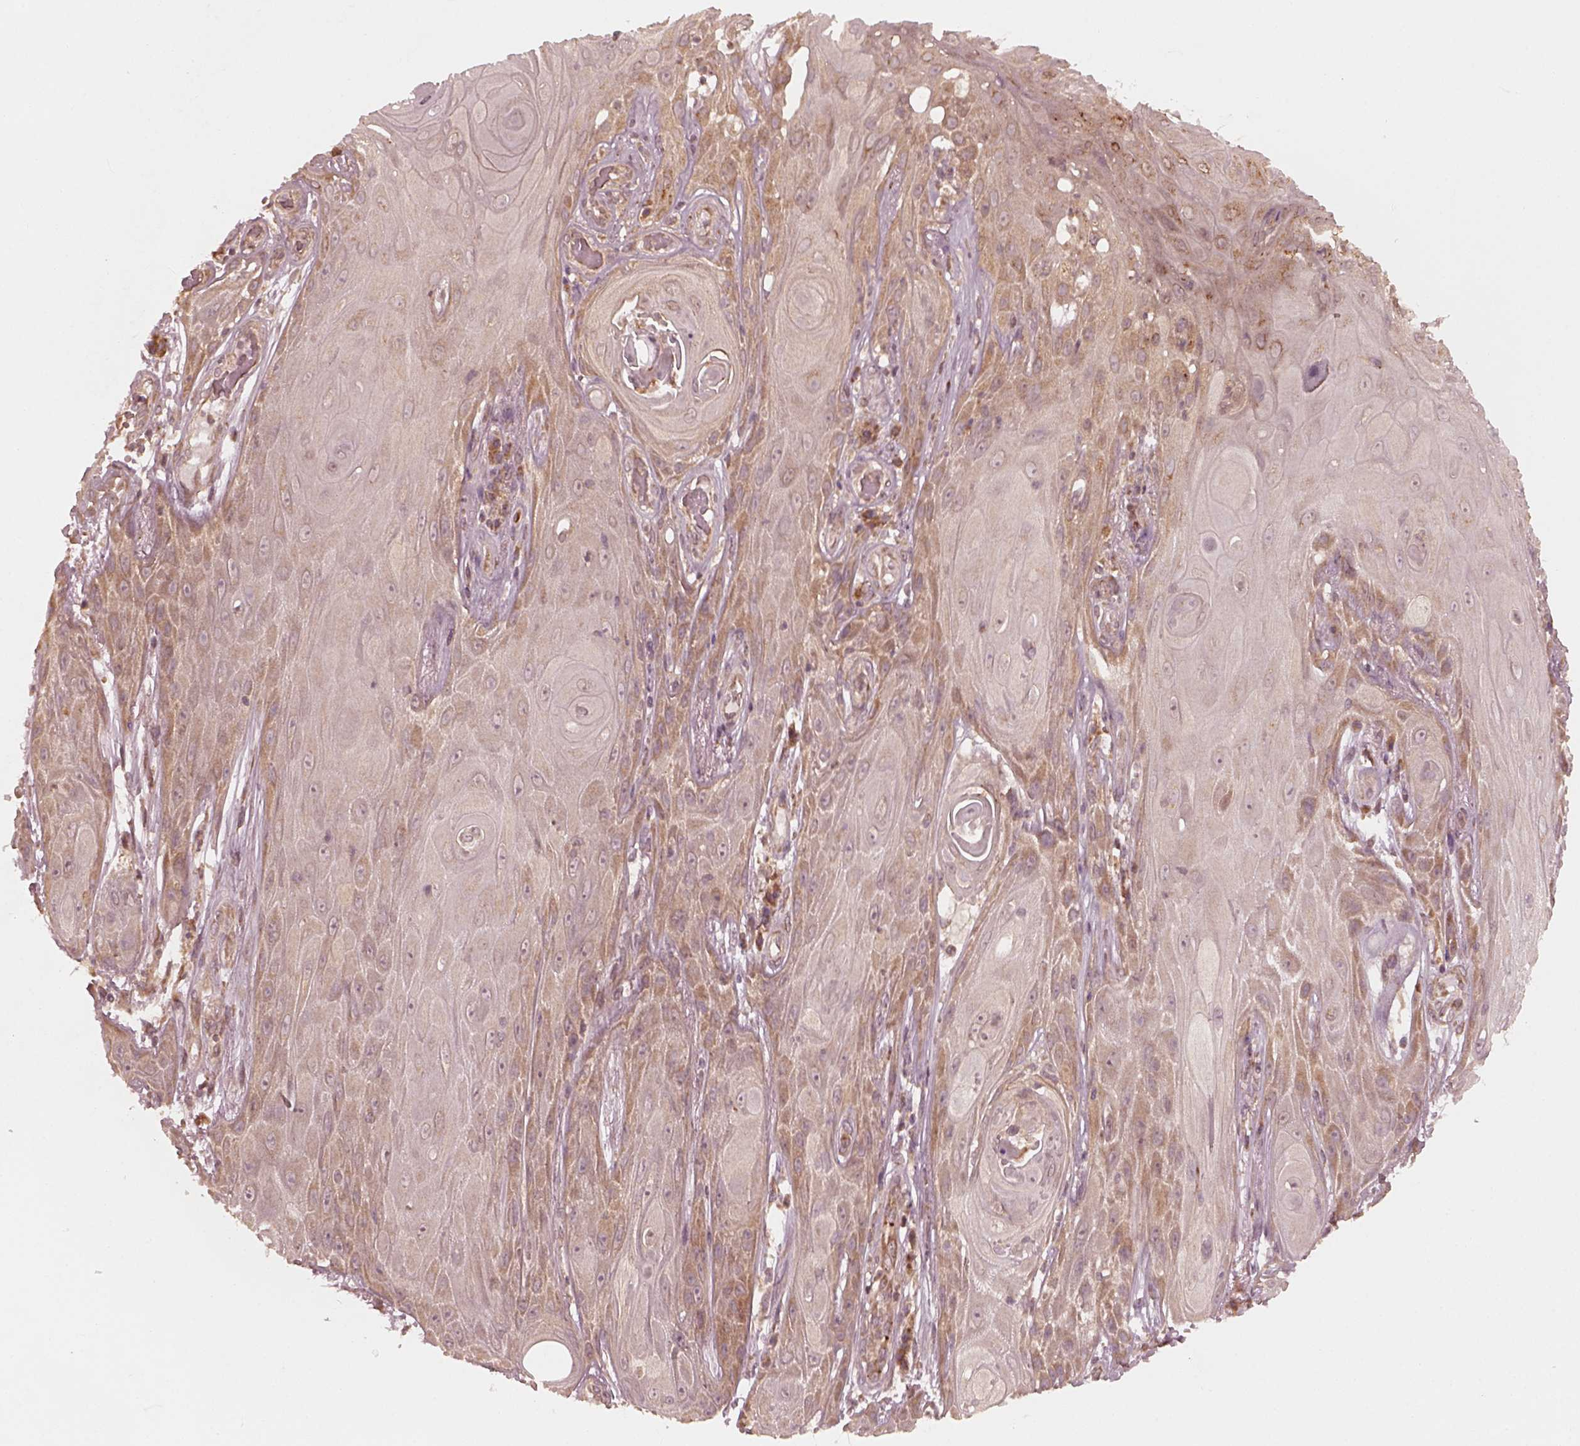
{"staining": {"intensity": "moderate", "quantity": "<25%", "location": "cytoplasmic/membranous"}, "tissue": "skin cancer", "cell_type": "Tumor cells", "image_type": "cancer", "snomed": [{"axis": "morphology", "description": "Squamous cell carcinoma, NOS"}, {"axis": "topography", "description": "Skin"}], "caption": "Moderate cytoplasmic/membranous protein staining is present in about <25% of tumor cells in skin squamous cell carcinoma.", "gene": "FAF2", "patient": {"sex": "male", "age": 62}}